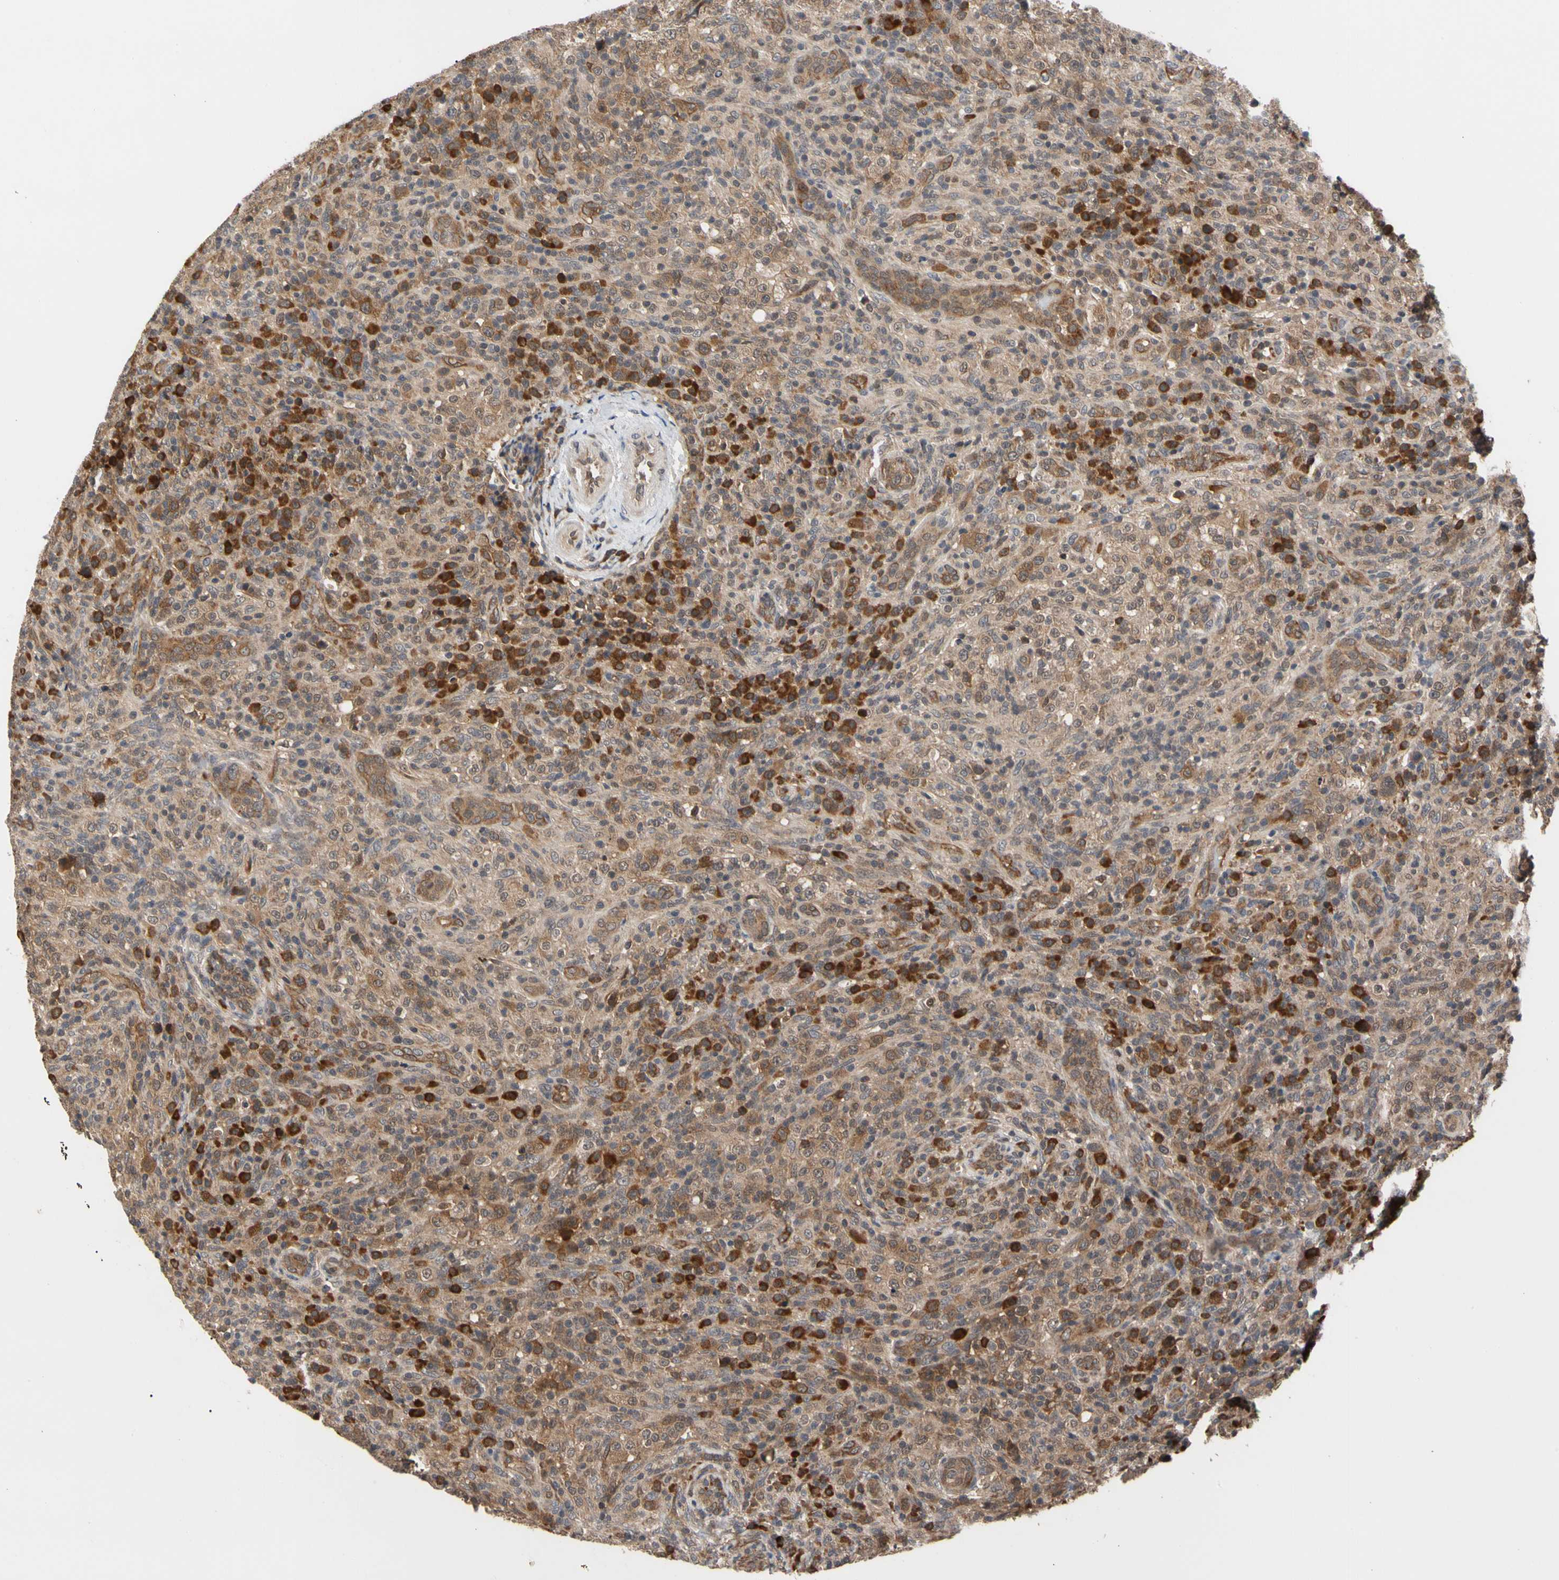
{"staining": {"intensity": "strong", "quantity": "25%-75%", "location": "cytoplasmic/membranous"}, "tissue": "lymphoma", "cell_type": "Tumor cells", "image_type": "cancer", "snomed": [{"axis": "morphology", "description": "Malignant lymphoma, non-Hodgkin's type, High grade"}, {"axis": "topography", "description": "Lymph node"}], "caption": "Lymphoma was stained to show a protein in brown. There is high levels of strong cytoplasmic/membranous positivity in about 25%-75% of tumor cells.", "gene": "CYTIP", "patient": {"sex": "female", "age": 76}}